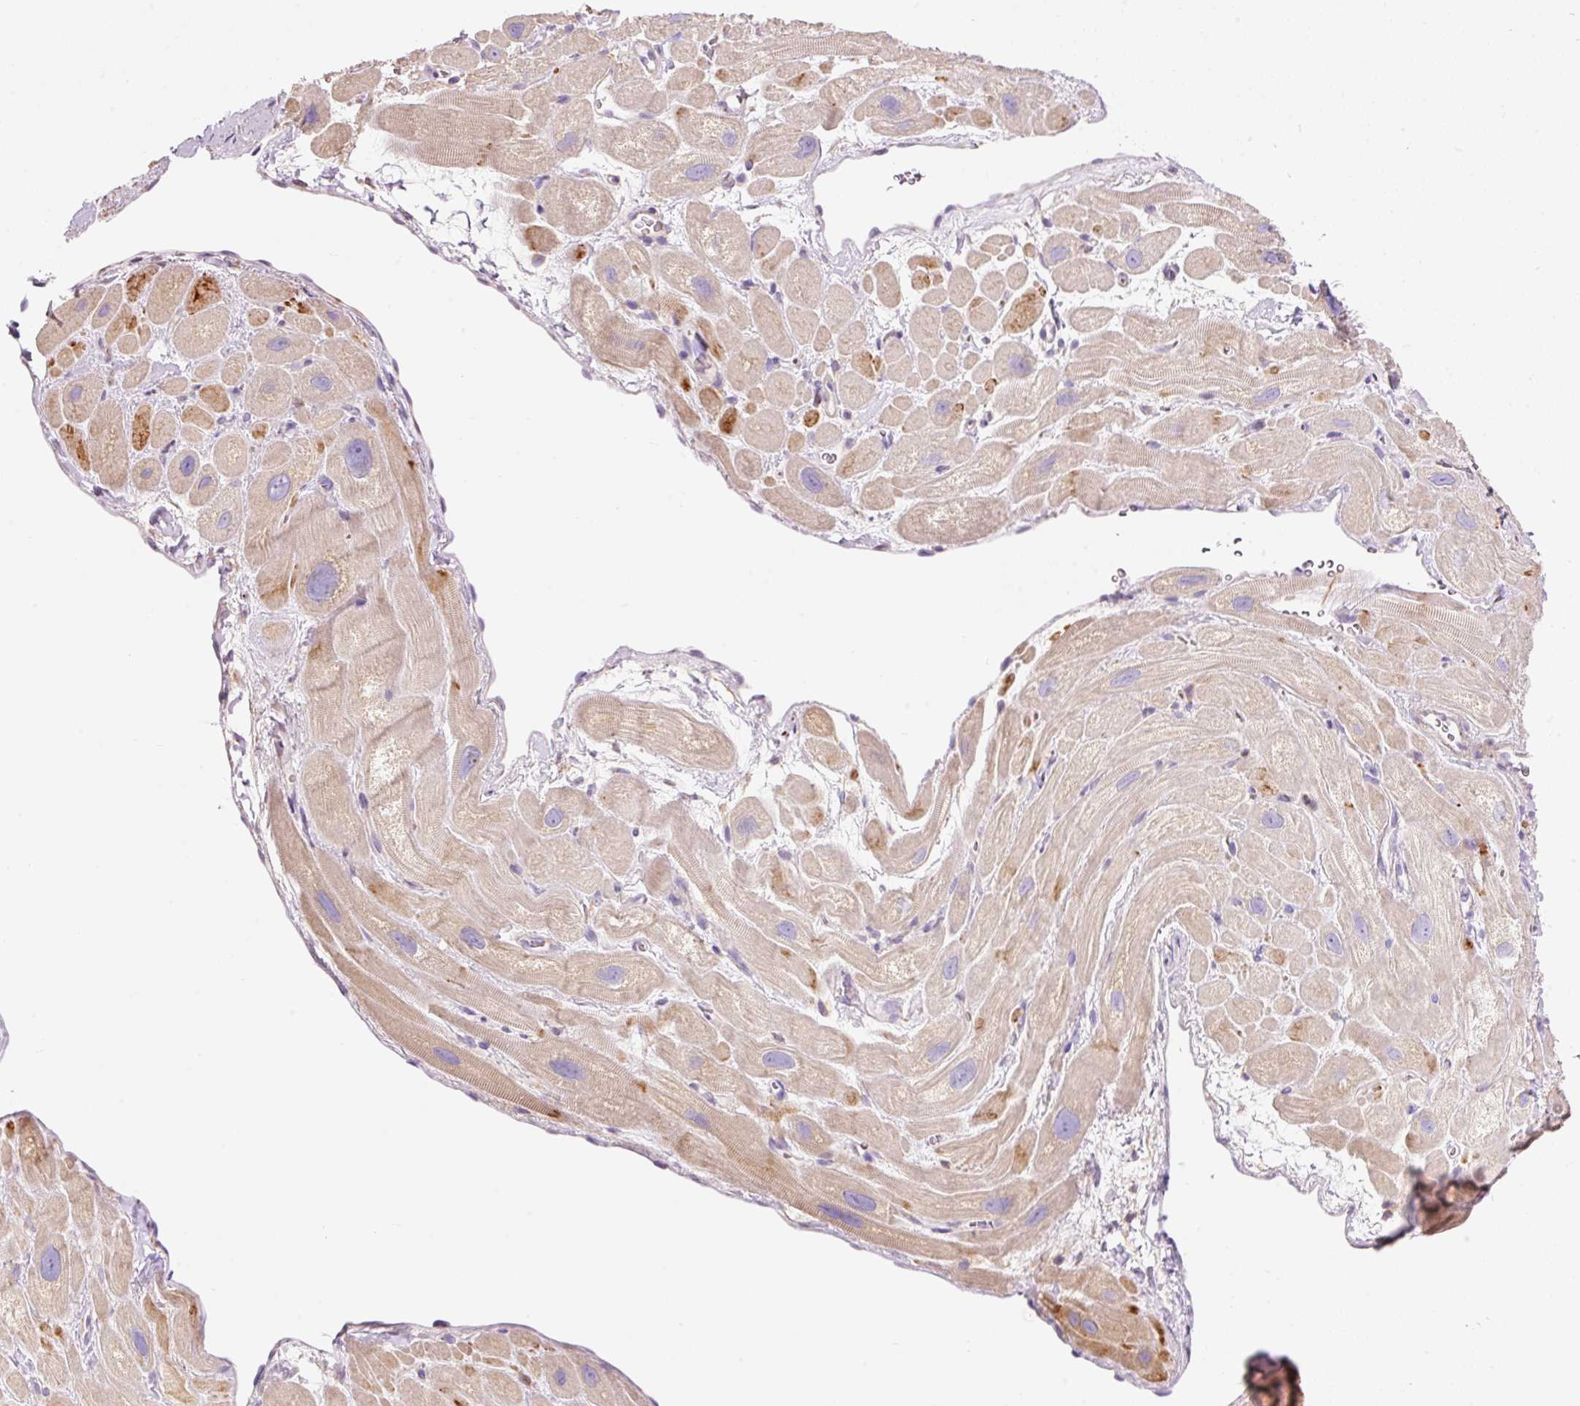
{"staining": {"intensity": "weak", "quantity": "25%-75%", "location": "cytoplasmic/membranous"}, "tissue": "heart muscle", "cell_type": "Cardiomyocytes", "image_type": "normal", "snomed": [{"axis": "morphology", "description": "Normal tissue, NOS"}, {"axis": "topography", "description": "Heart"}], "caption": "An IHC image of normal tissue is shown. Protein staining in brown highlights weak cytoplasmic/membranous positivity in heart muscle within cardiomyocytes.", "gene": "DOK6", "patient": {"sex": "male", "age": 49}}